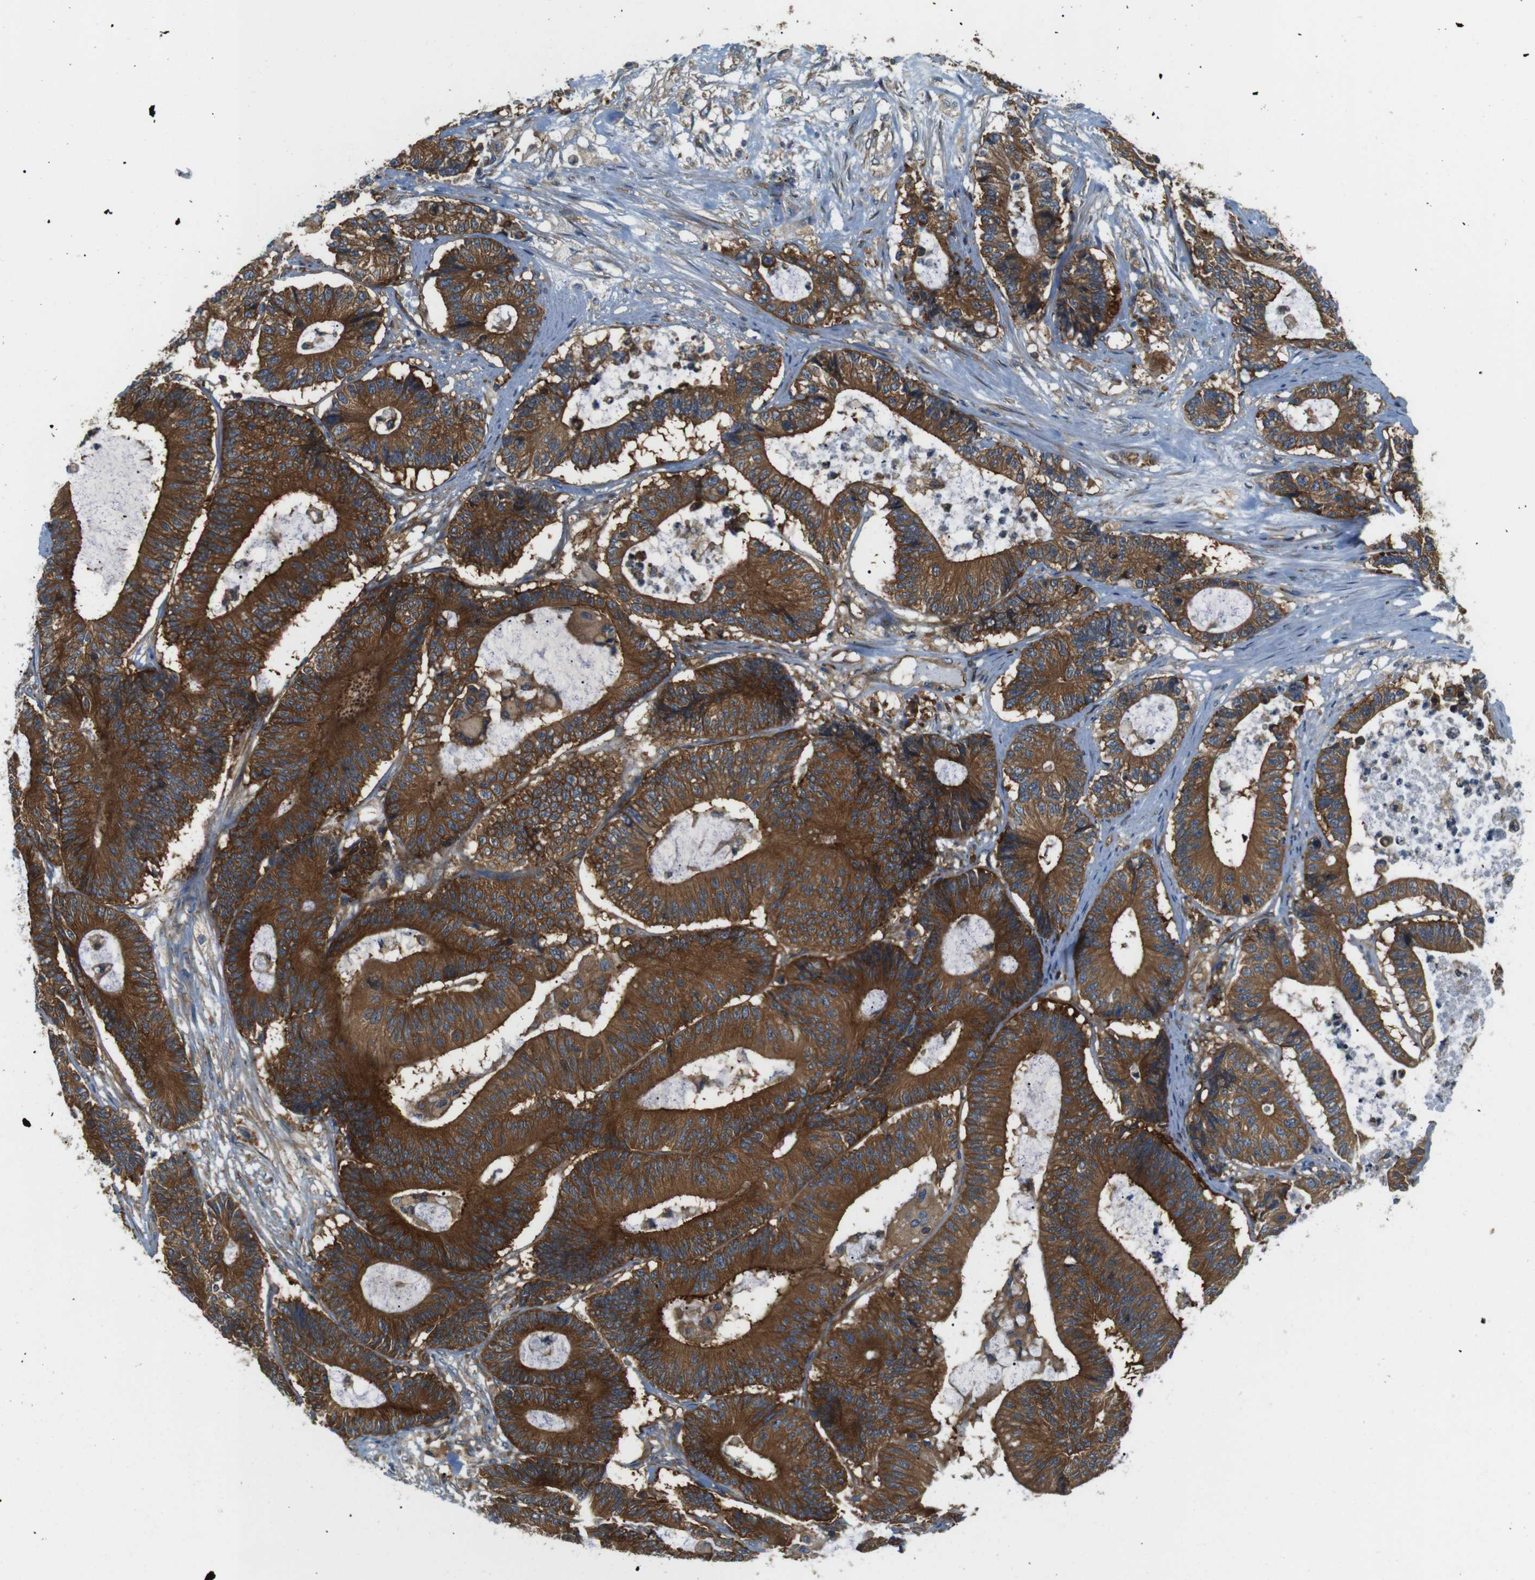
{"staining": {"intensity": "strong", "quantity": ">75%", "location": "cytoplasmic/membranous"}, "tissue": "colorectal cancer", "cell_type": "Tumor cells", "image_type": "cancer", "snomed": [{"axis": "morphology", "description": "Adenocarcinoma, NOS"}, {"axis": "topography", "description": "Colon"}], "caption": "Protein analysis of colorectal adenocarcinoma tissue shows strong cytoplasmic/membranous staining in about >75% of tumor cells. (IHC, brightfield microscopy, high magnification).", "gene": "TSC1", "patient": {"sex": "female", "age": 84}}